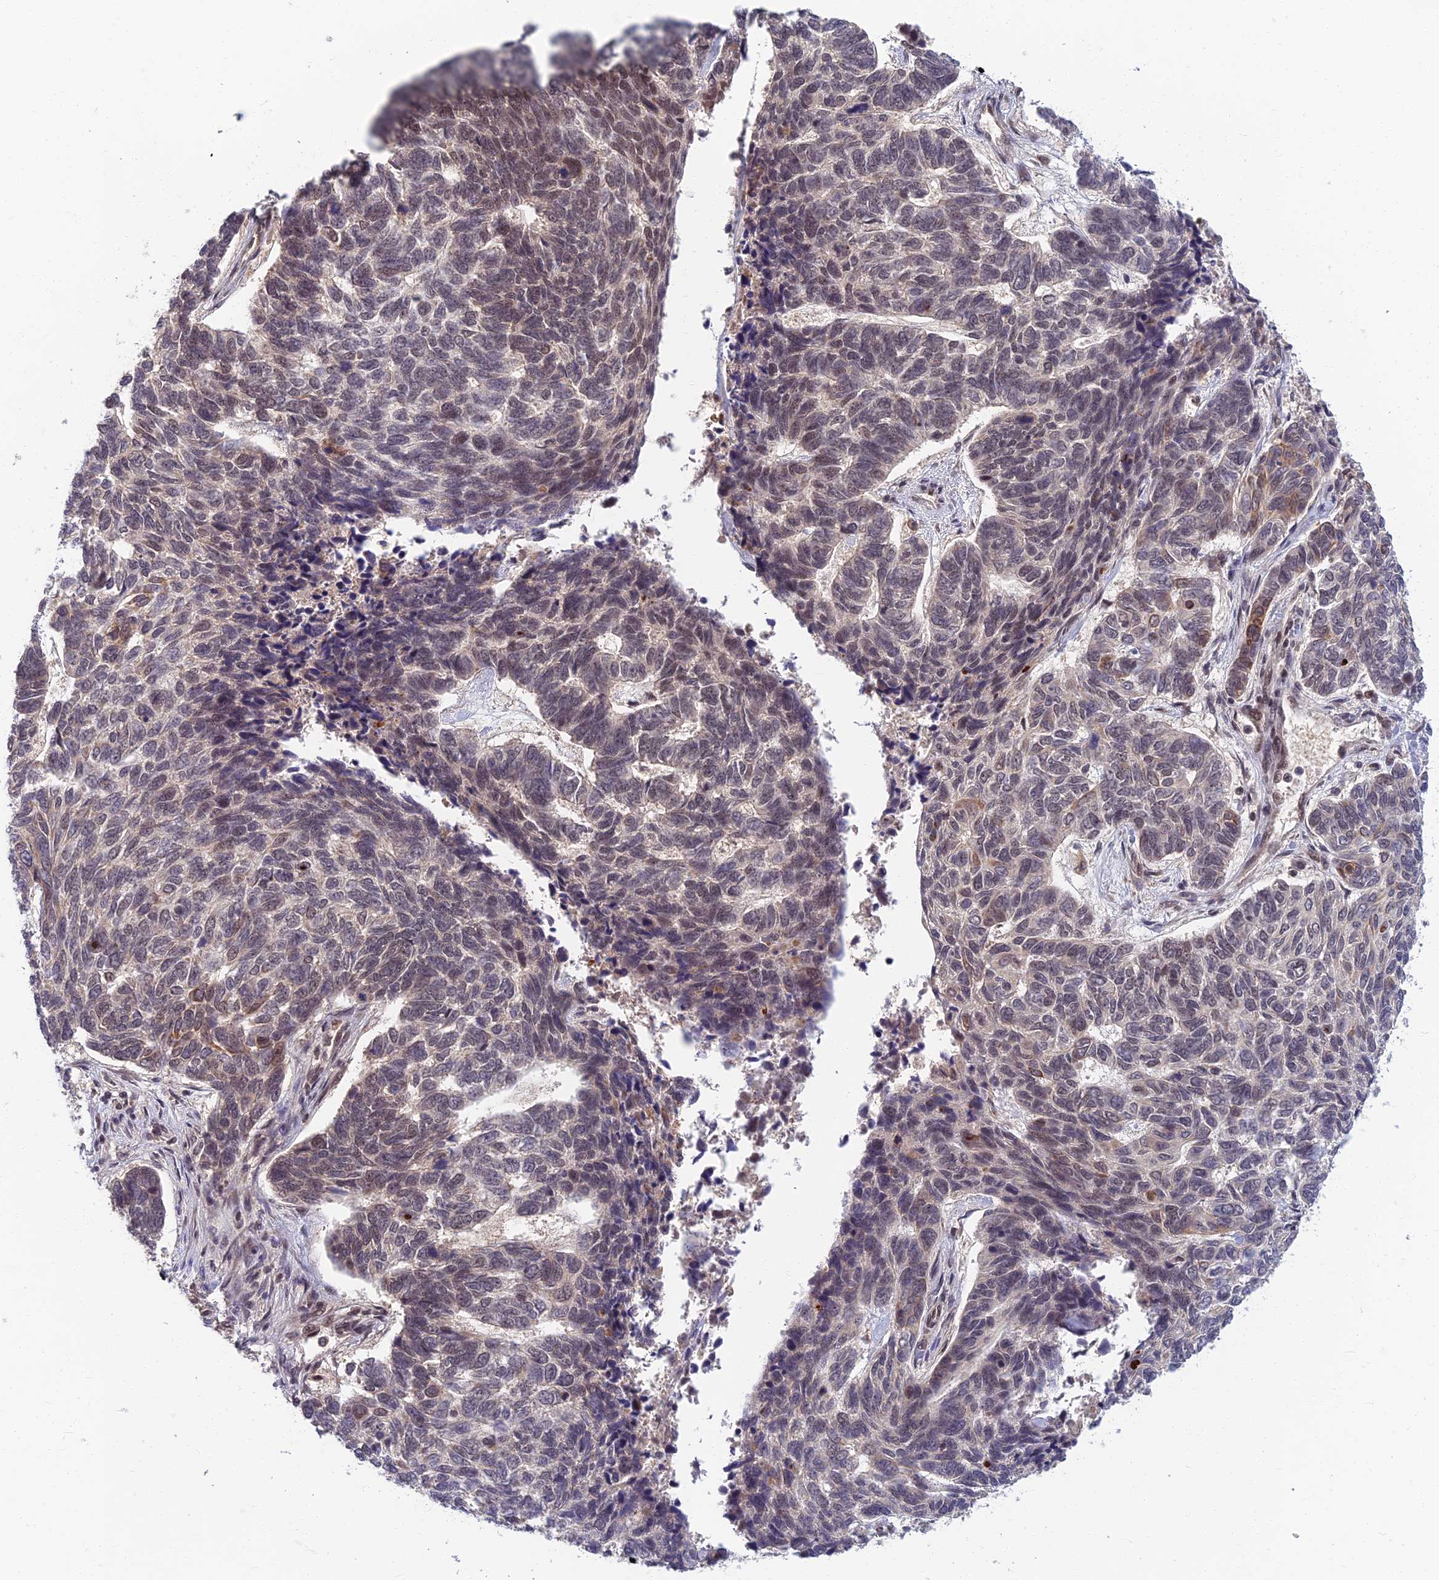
{"staining": {"intensity": "moderate", "quantity": "<25%", "location": "nuclear"}, "tissue": "skin cancer", "cell_type": "Tumor cells", "image_type": "cancer", "snomed": [{"axis": "morphology", "description": "Basal cell carcinoma"}, {"axis": "topography", "description": "Skin"}], "caption": "Immunohistochemistry (IHC) photomicrograph of skin cancer stained for a protein (brown), which displays low levels of moderate nuclear staining in approximately <25% of tumor cells.", "gene": "TCEA2", "patient": {"sex": "female", "age": 65}}